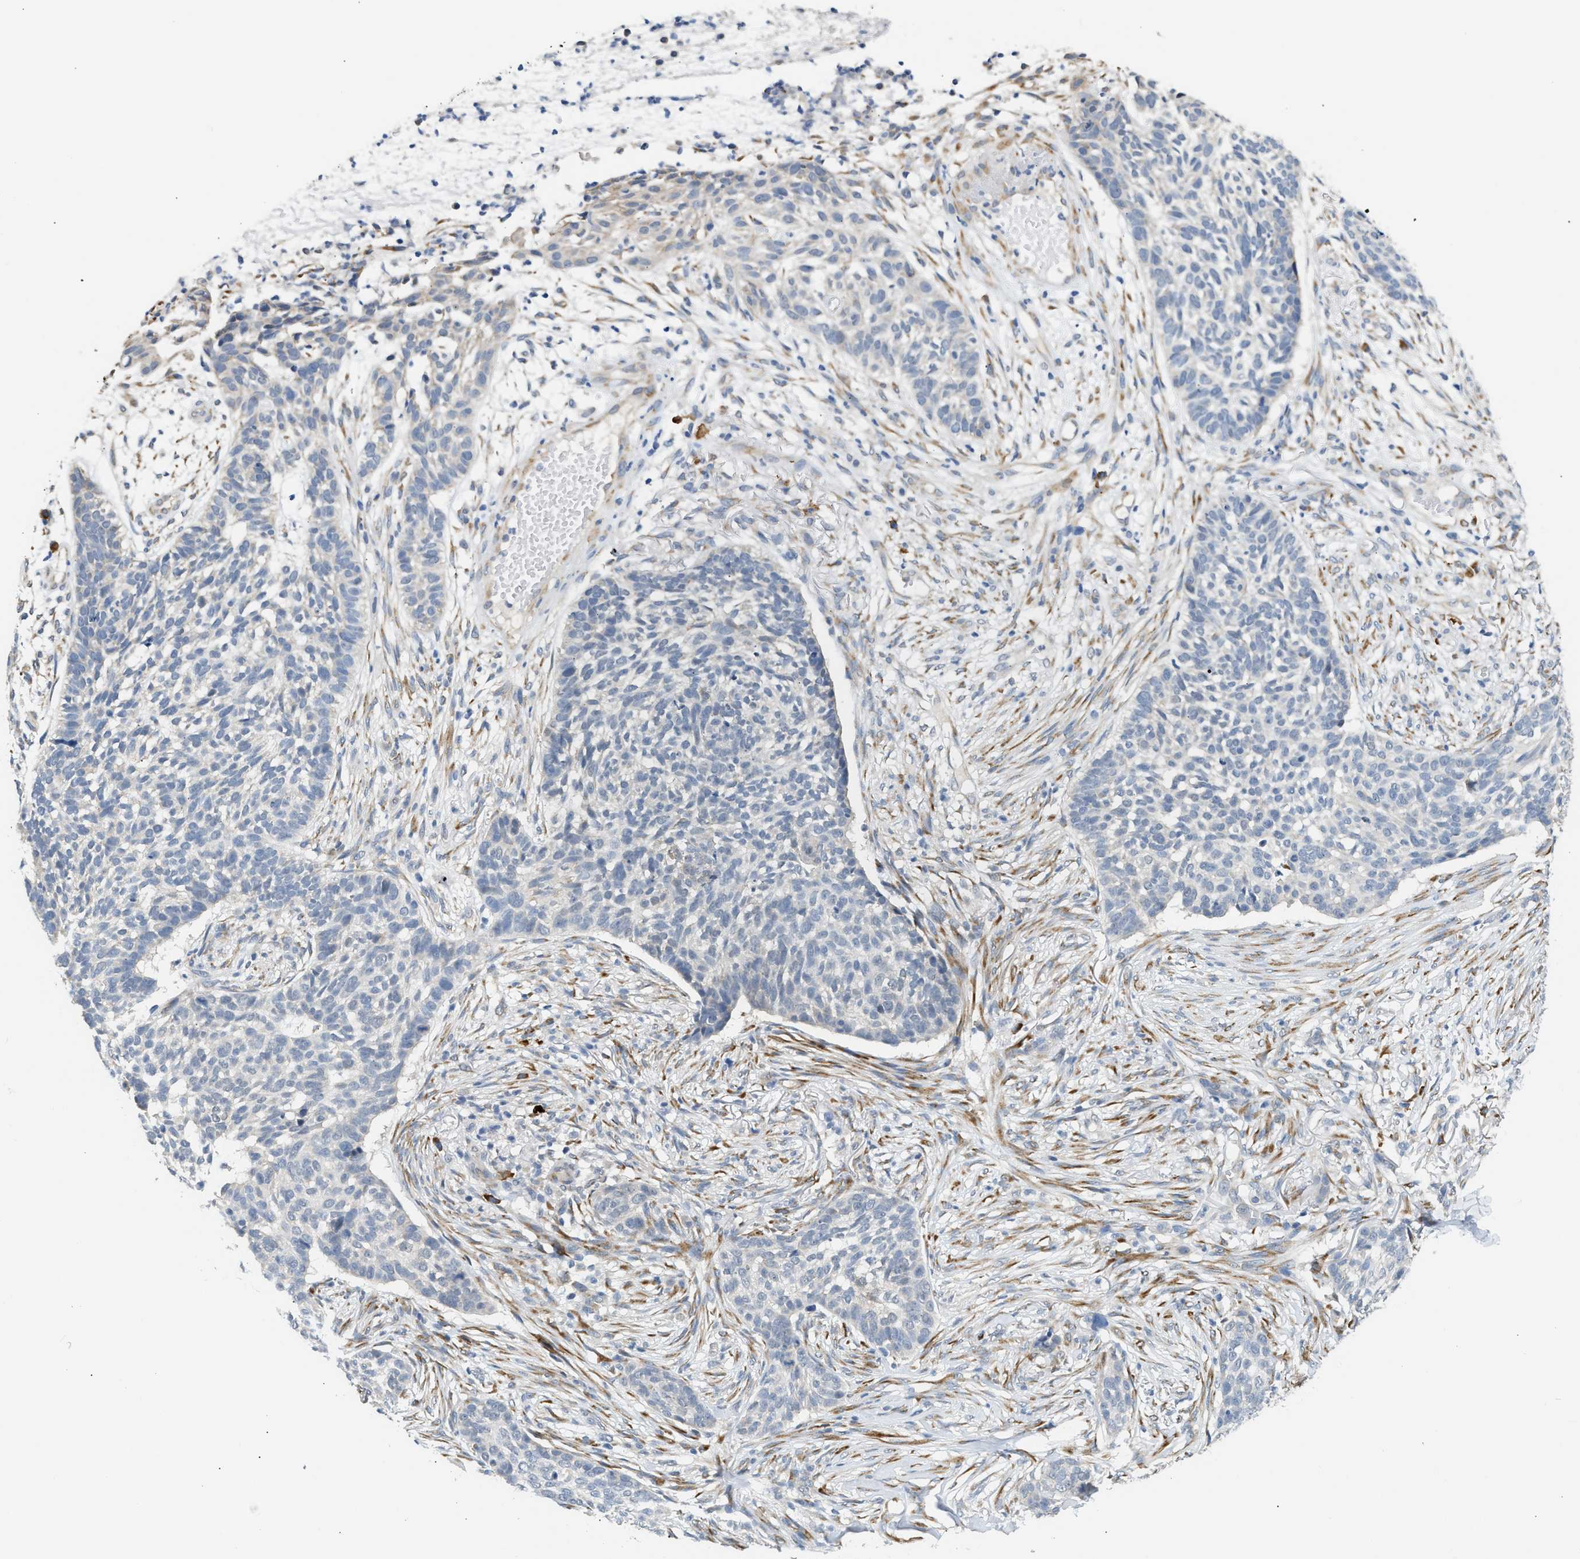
{"staining": {"intensity": "negative", "quantity": "none", "location": "none"}, "tissue": "skin cancer", "cell_type": "Tumor cells", "image_type": "cancer", "snomed": [{"axis": "morphology", "description": "Basal cell carcinoma"}, {"axis": "topography", "description": "Skin"}], "caption": "An image of human basal cell carcinoma (skin) is negative for staining in tumor cells.", "gene": "KCNC2", "patient": {"sex": "male", "age": 85}}